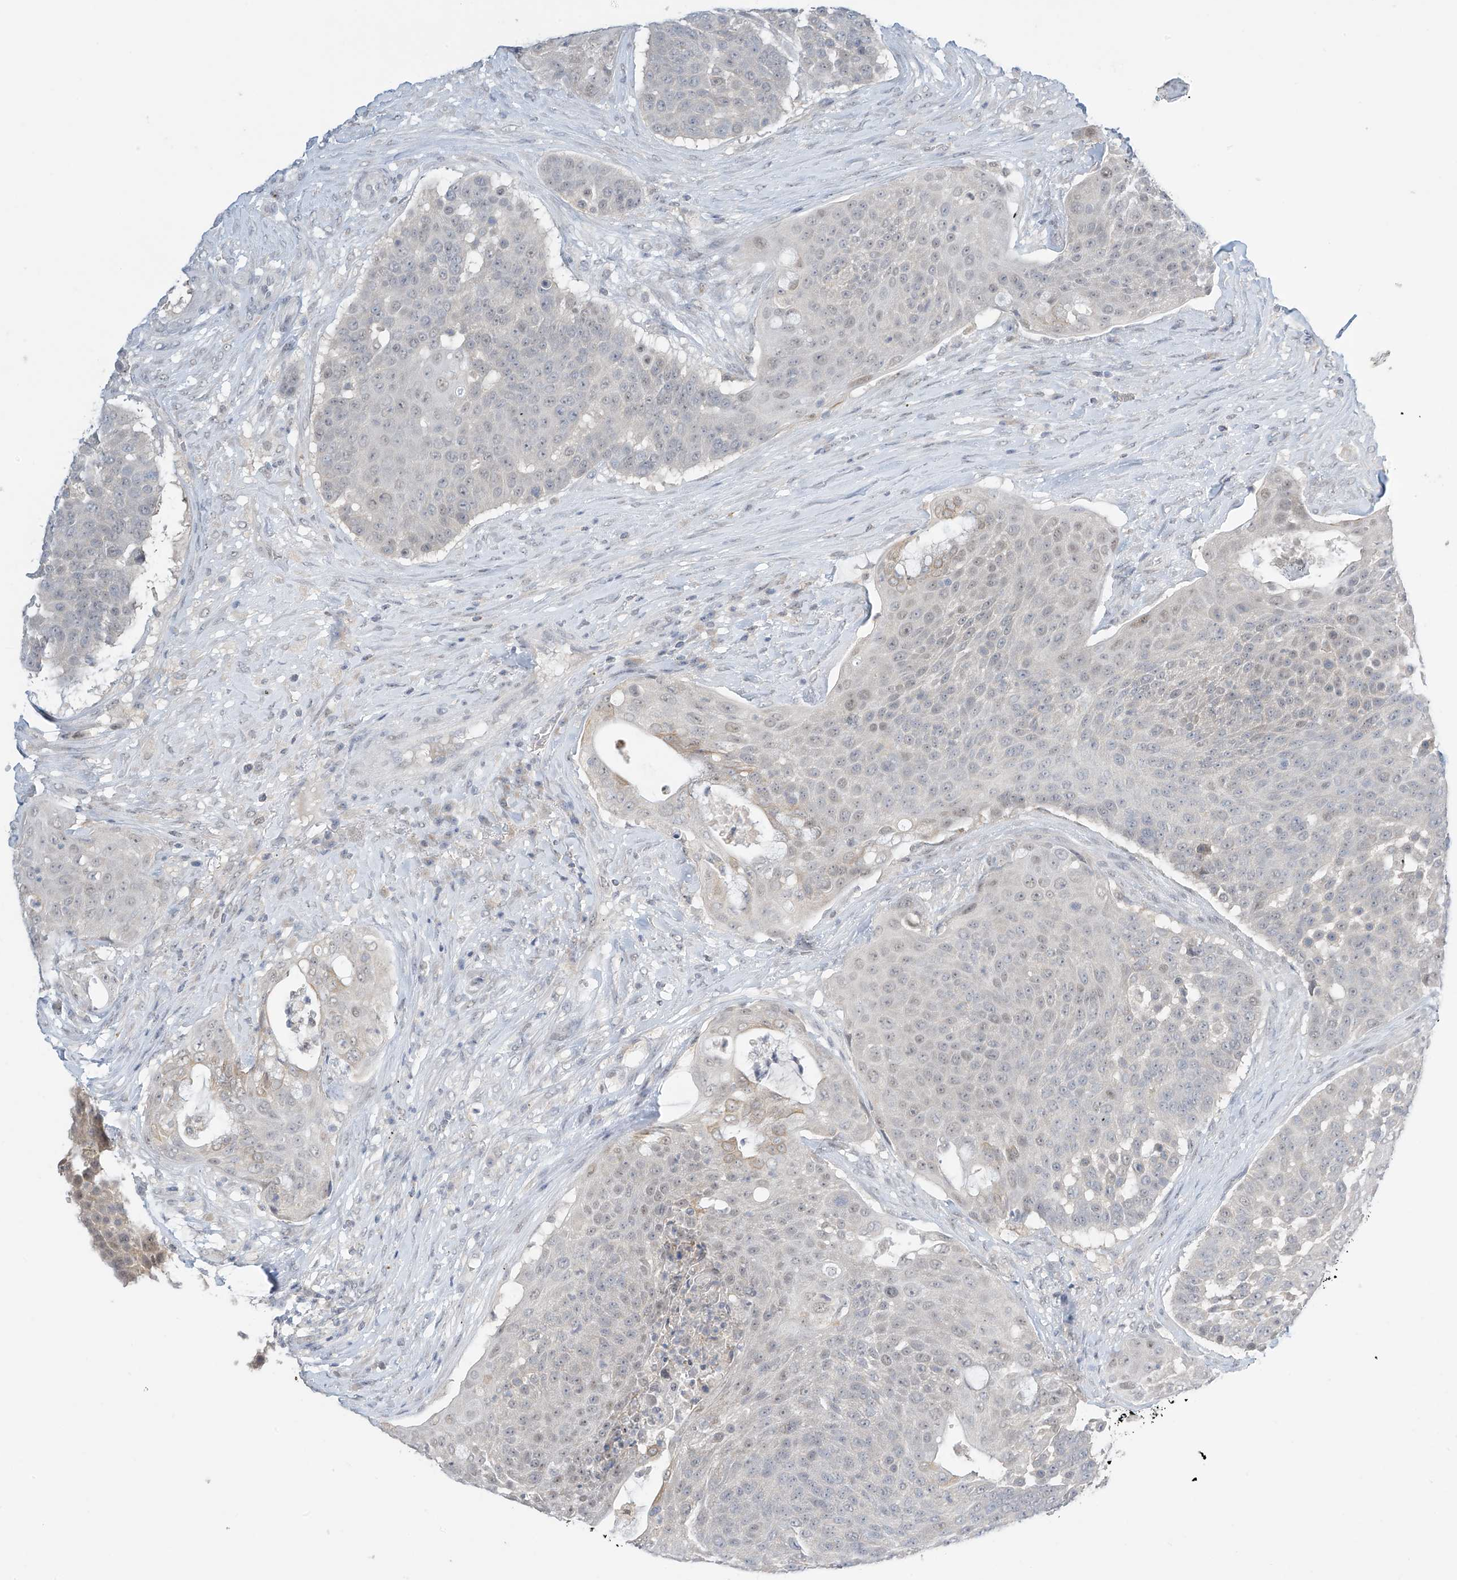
{"staining": {"intensity": "negative", "quantity": "none", "location": "none"}, "tissue": "urothelial cancer", "cell_type": "Tumor cells", "image_type": "cancer", "snomed": [{"axis": "morphology", "description": "Urothelial carcinoma, High grade"}, {"axis": "topography", "description": "Urinary bladder"}], "caption": "A histopathology image of human urothelial cancer is negative for staining in tumor cells.", "gene": "APLF", "patient": {"sex": "female", "age": 63}}